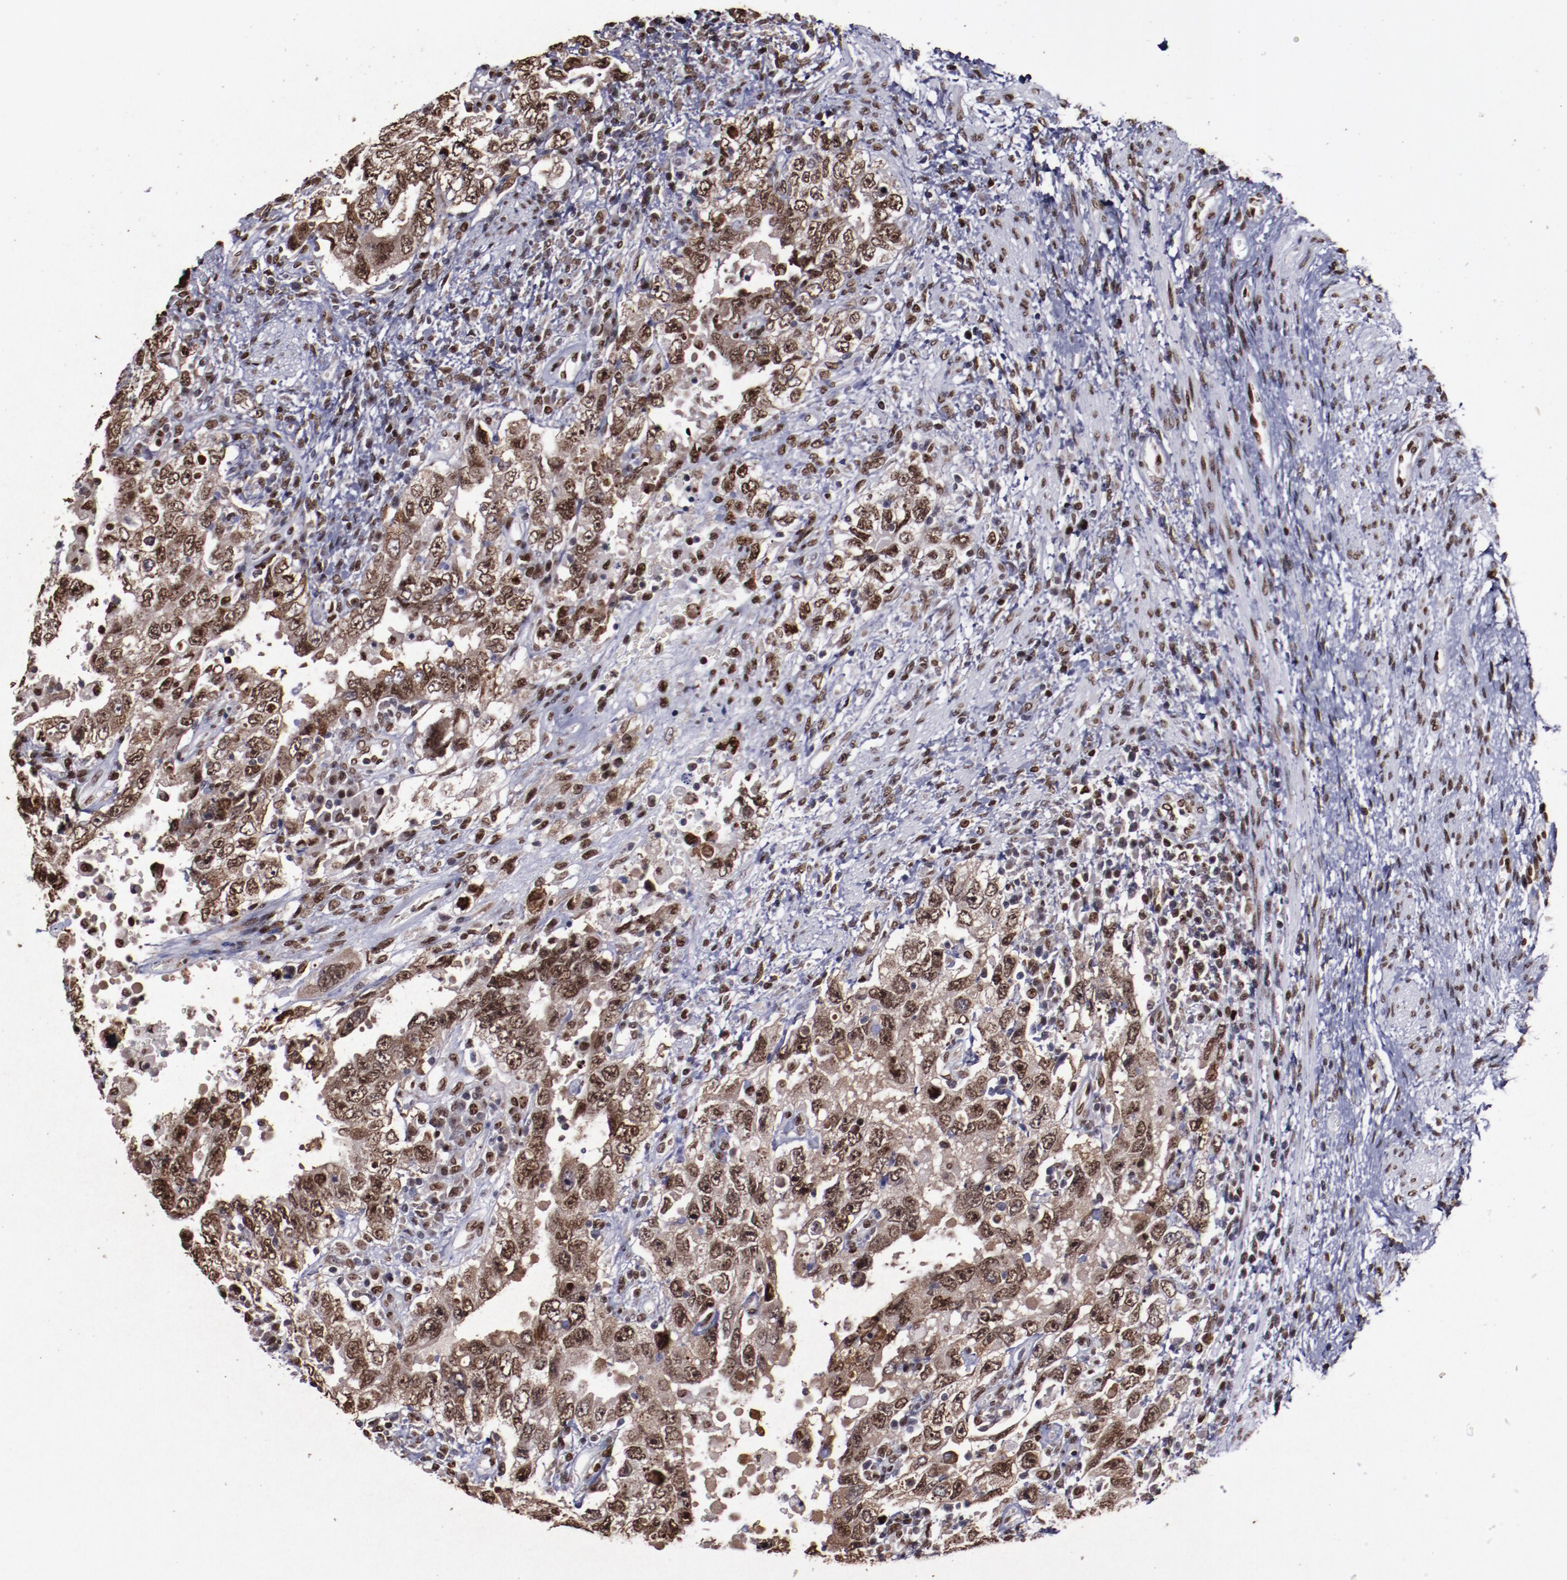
{"staining": {"intensity": "moderate", "quantity": ">75%", "location": "cytoplasmic/membranous,nuclear"}, "tissue": "testis cancer", "cell_type": "Tumor cells", "image_type": "cancer", "snomed": [{"axis": "morphology", "description": "Carcinoma, Embryonal, NOS"}, {"axis": "topography", "description": "Testis"}], "caption": "Moderate cytoplasmic/membranous and nuclear staining is present in about >75% of tumor cells in testis cancer (embryonal carcinoma).", "gene": "APEX1", "patient": {"sex": "male", "age": 26}}